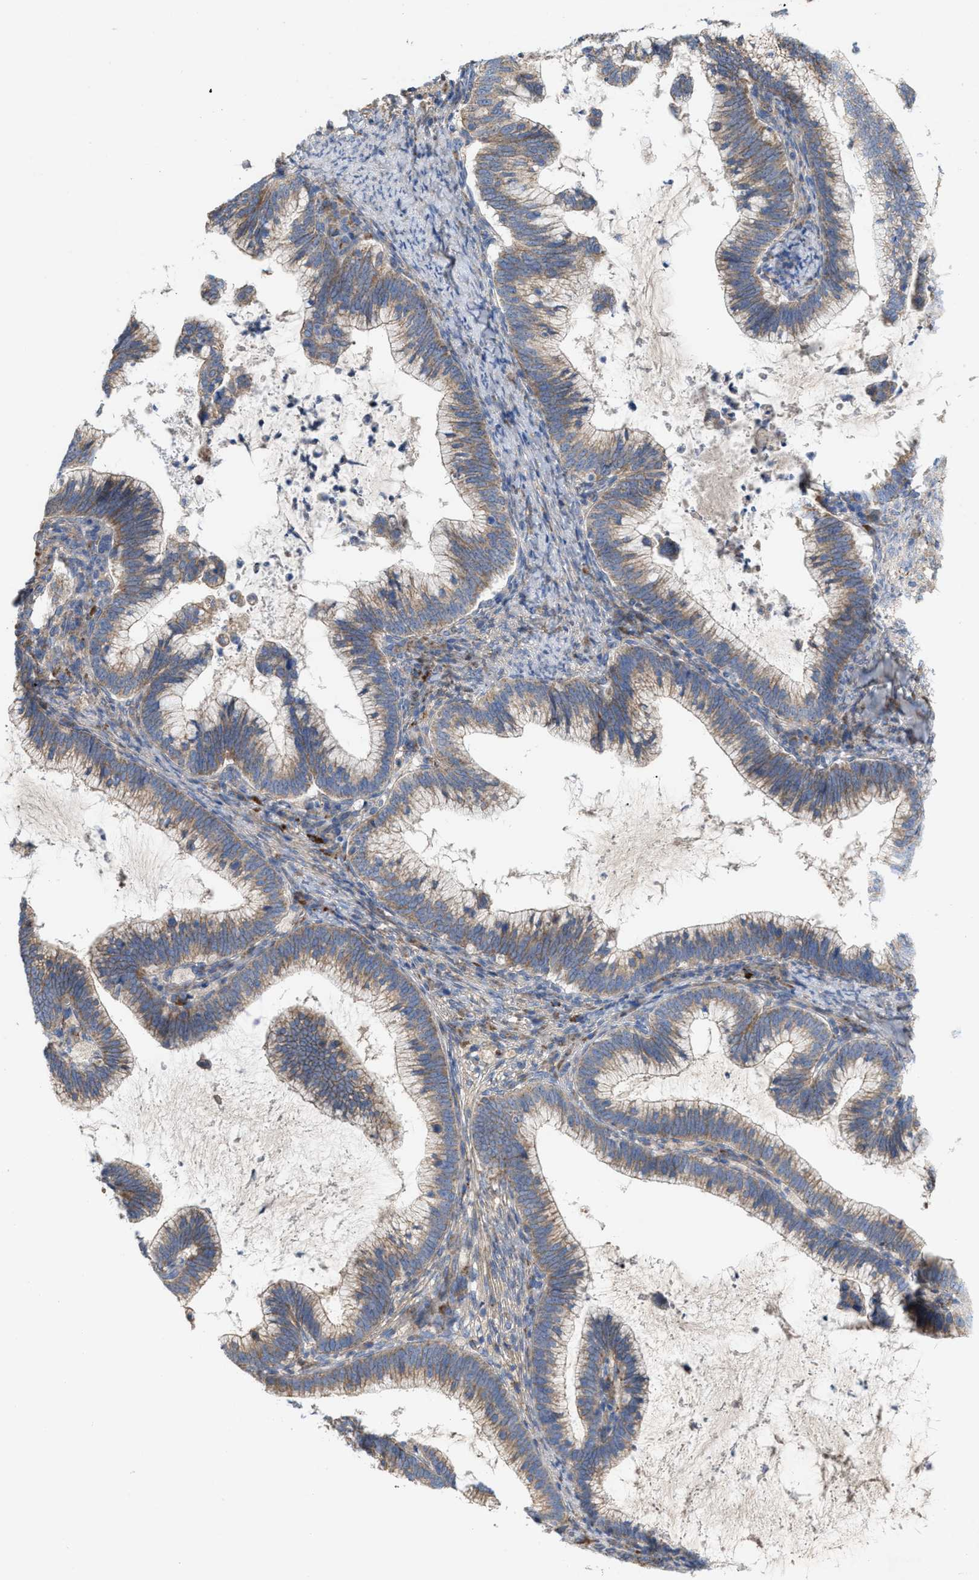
{"staining": {"intensity": "weak", "quantity": ">75%", "location": "cytoplasmic/membranous"}, "tissue": "cervical cancer", "cell_type": "Tumor cells", "image_type": "cancer", "snomed": [{"axis": "morphology", "description": "Adenocarcinoma, NOS"}, {"axis": "topography", "description": "Cervix"}], "caption": "Protein expression analysis of human cervical adenocarcinoma reveals weak cytoplasmic/membranous positivity in approximately >75% of tumor cells.", "gene": "OXSM", "patient": {"sex": "female", "age": 36}}